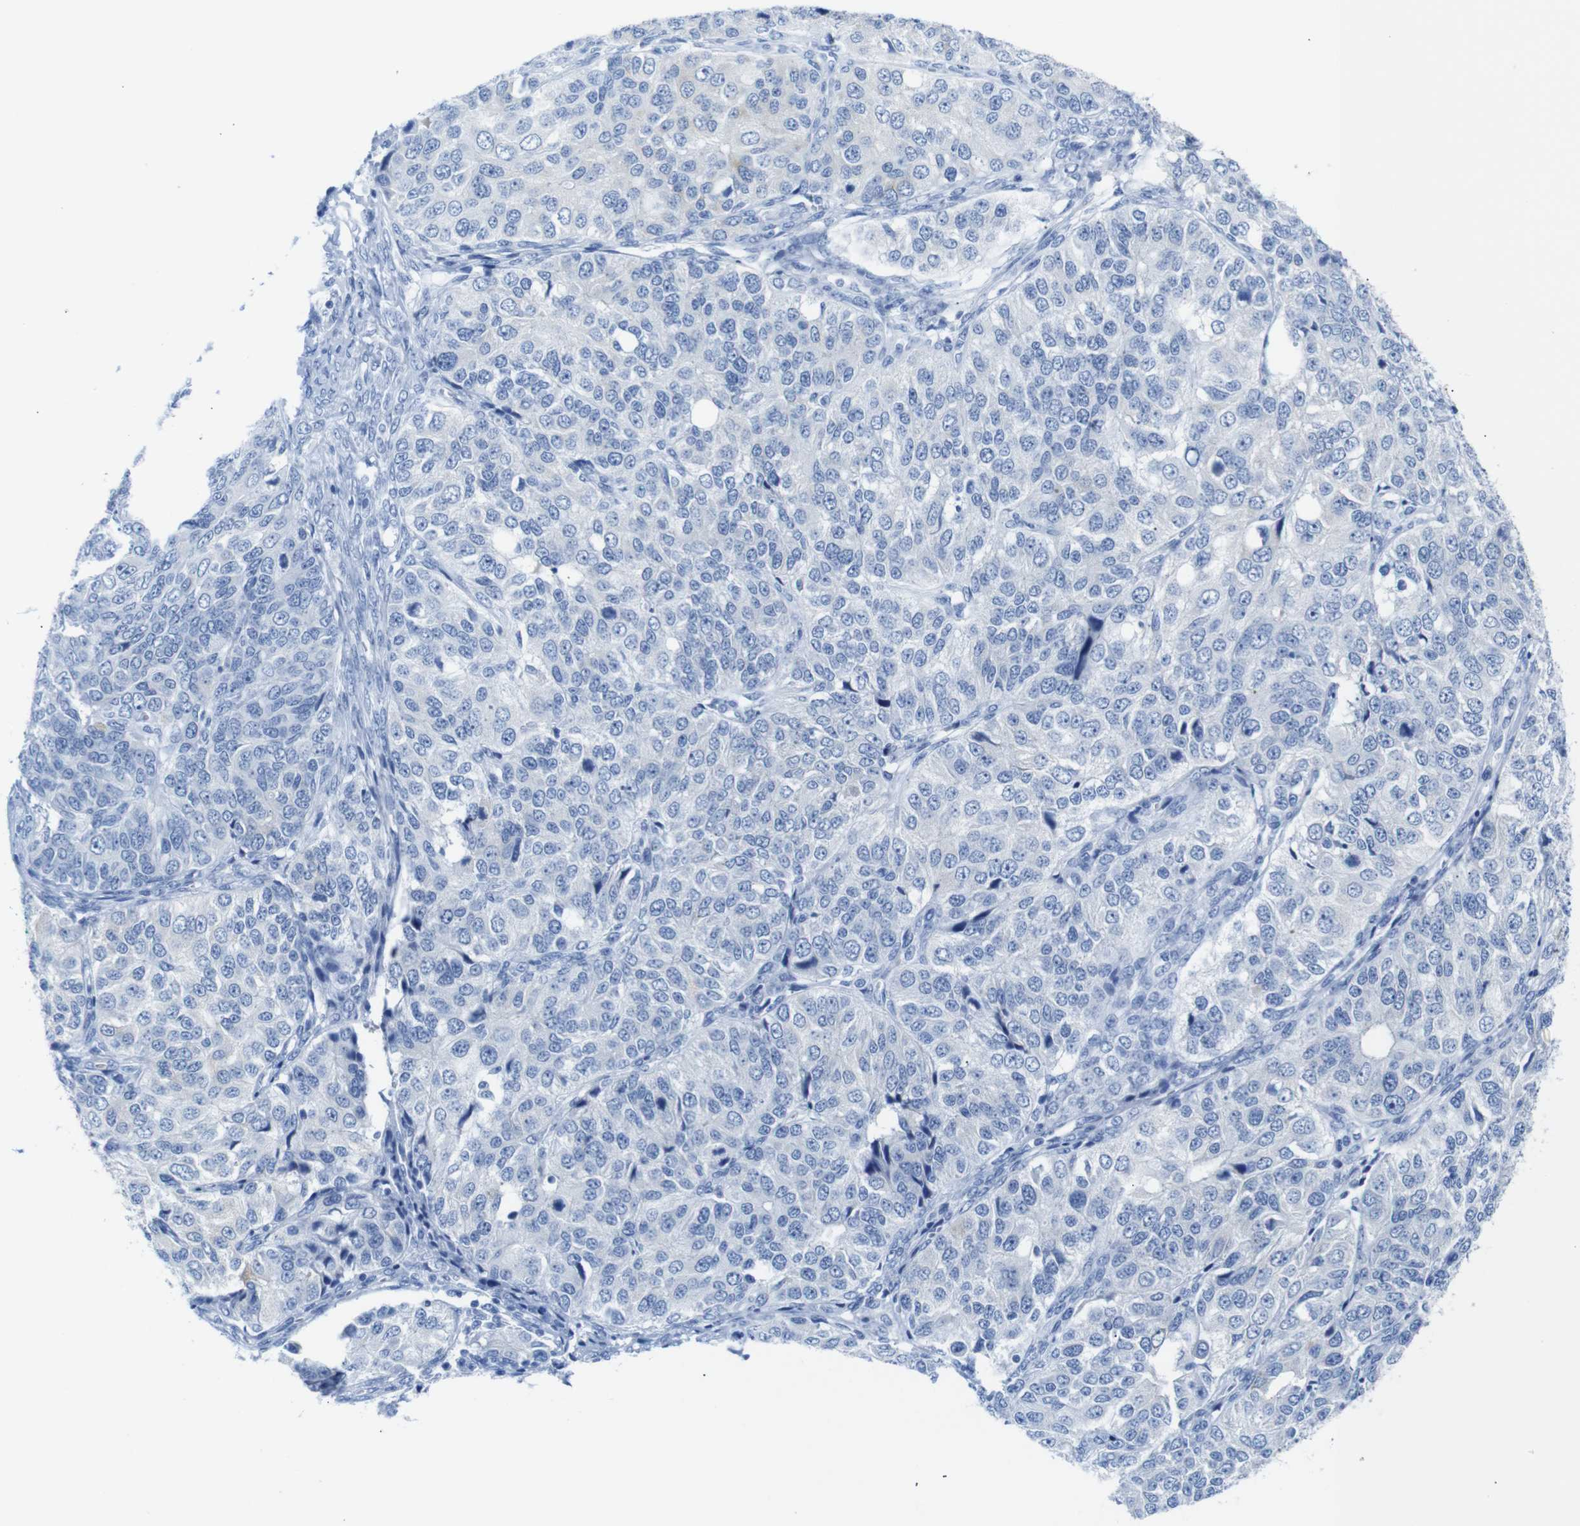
{"staining": {"intensity": "negative", "quantity": "none", "location": "none"}, "tissue": "ovarian cancer", "cell_type": "Tumor cells", "image_type": "cancer", "snomed": [{"axis": "morphology", "description": "Carcinoma, endometroid"}, {"axis": "topography", "description": "Ovary"}], "caption": "Micrograph shows no protein staining in tumor cells of ovarian cancer tissue.", "gene": "ERVMER34-1", "patient": {"sex": "female", "age": 51}}